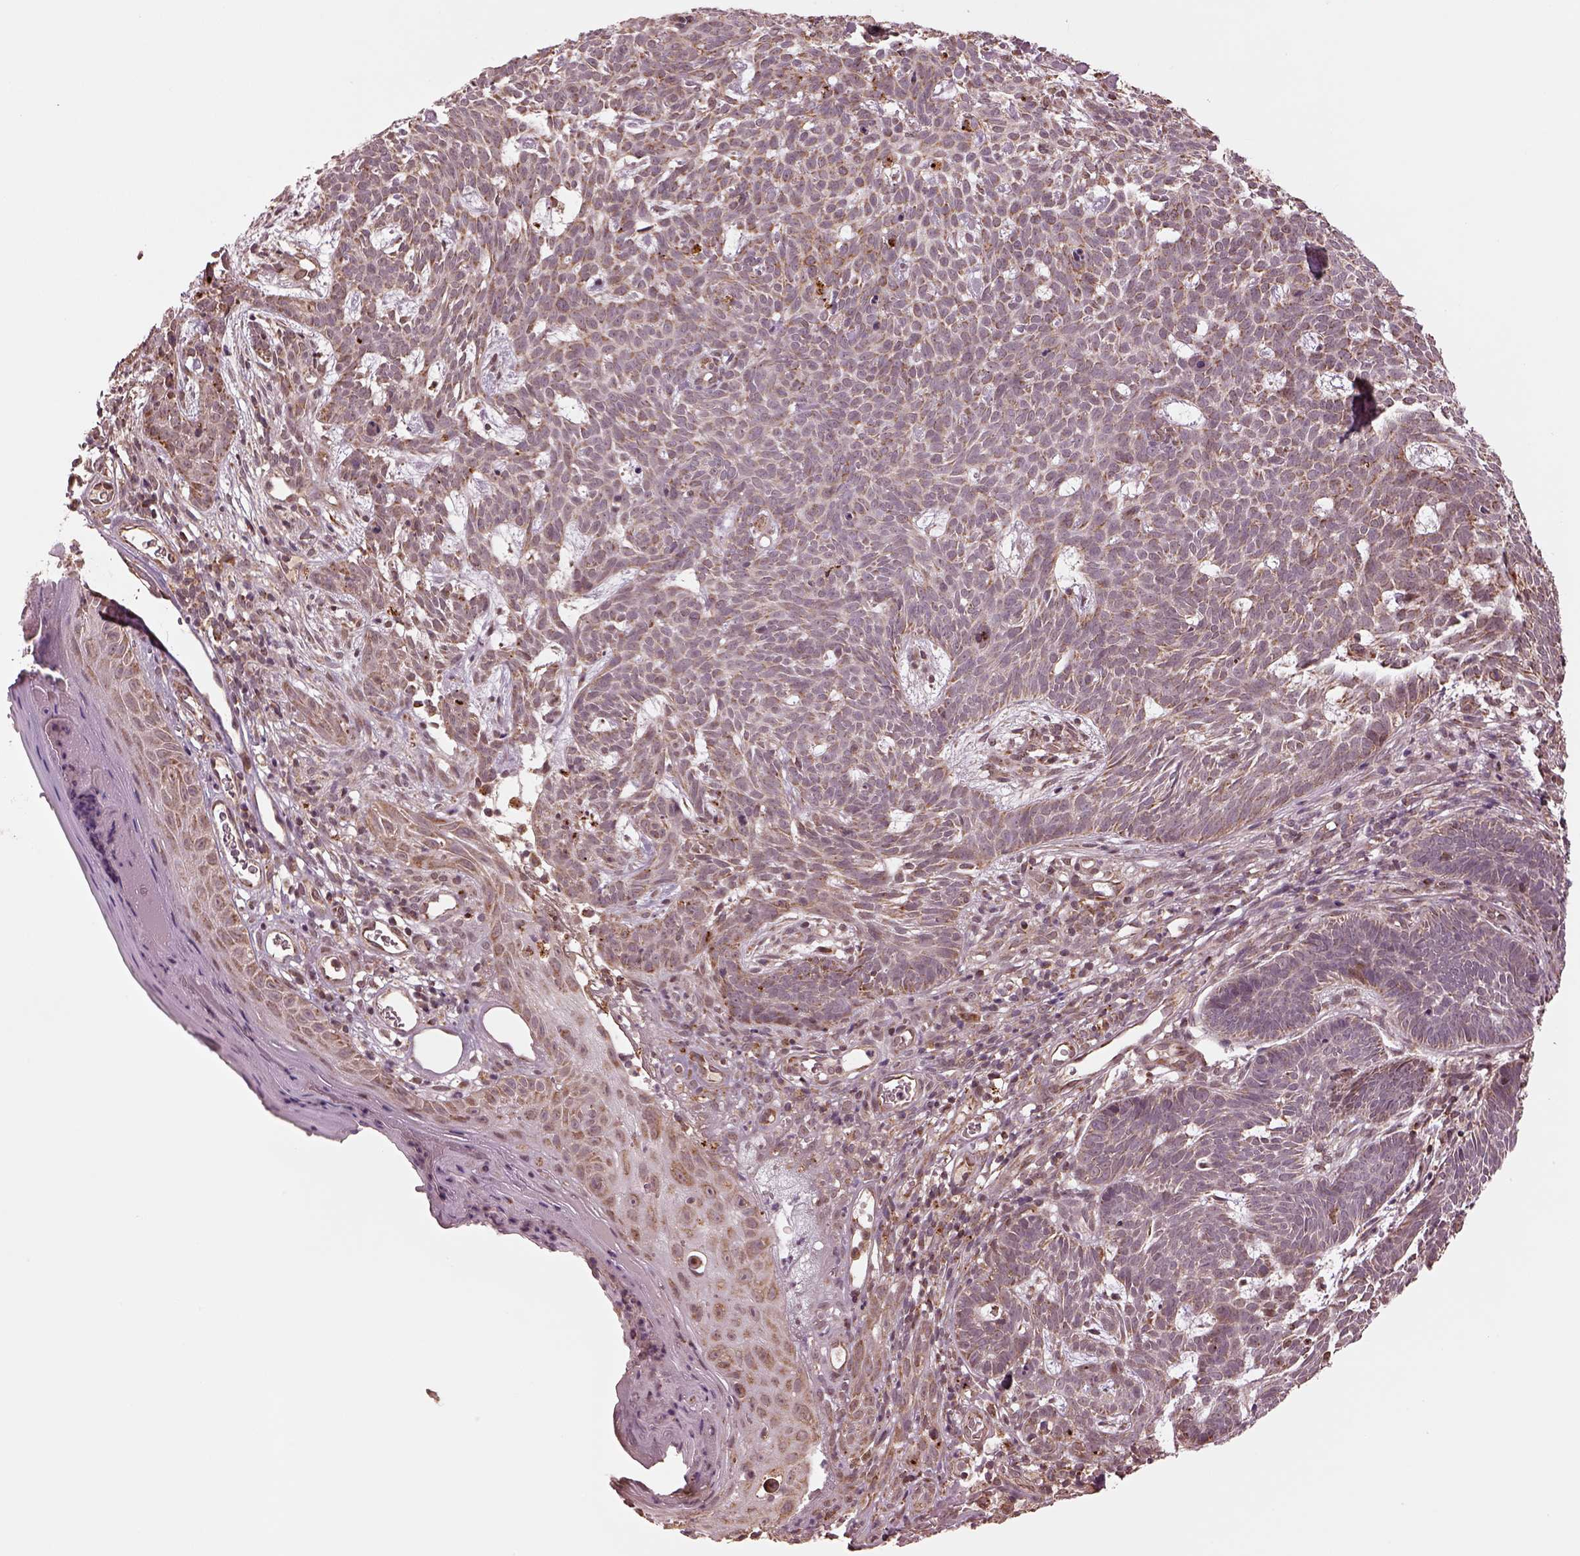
{"staining": {"intensity": "moderate", "quantity": "25%-75%", "location": "cytoplasmic/membranous"}, "tissue": "skin cancer", "cell_type": "Tumor cells", "image_type": "cancer", "snomed": [{"axis": "morphology", "description": "Basal cell carcinoma"}, {"axis": "topography", "description": "Skin"}], "caption": "Human basal cell carcinoma (skin) stained for a protein (brown) exhibits moderate cytoplasmic/membranous positive staining in about 25%-75% of tumor cells.", "gene": "SEL1L3", "patient": {"sex": "male", "age": 59}}